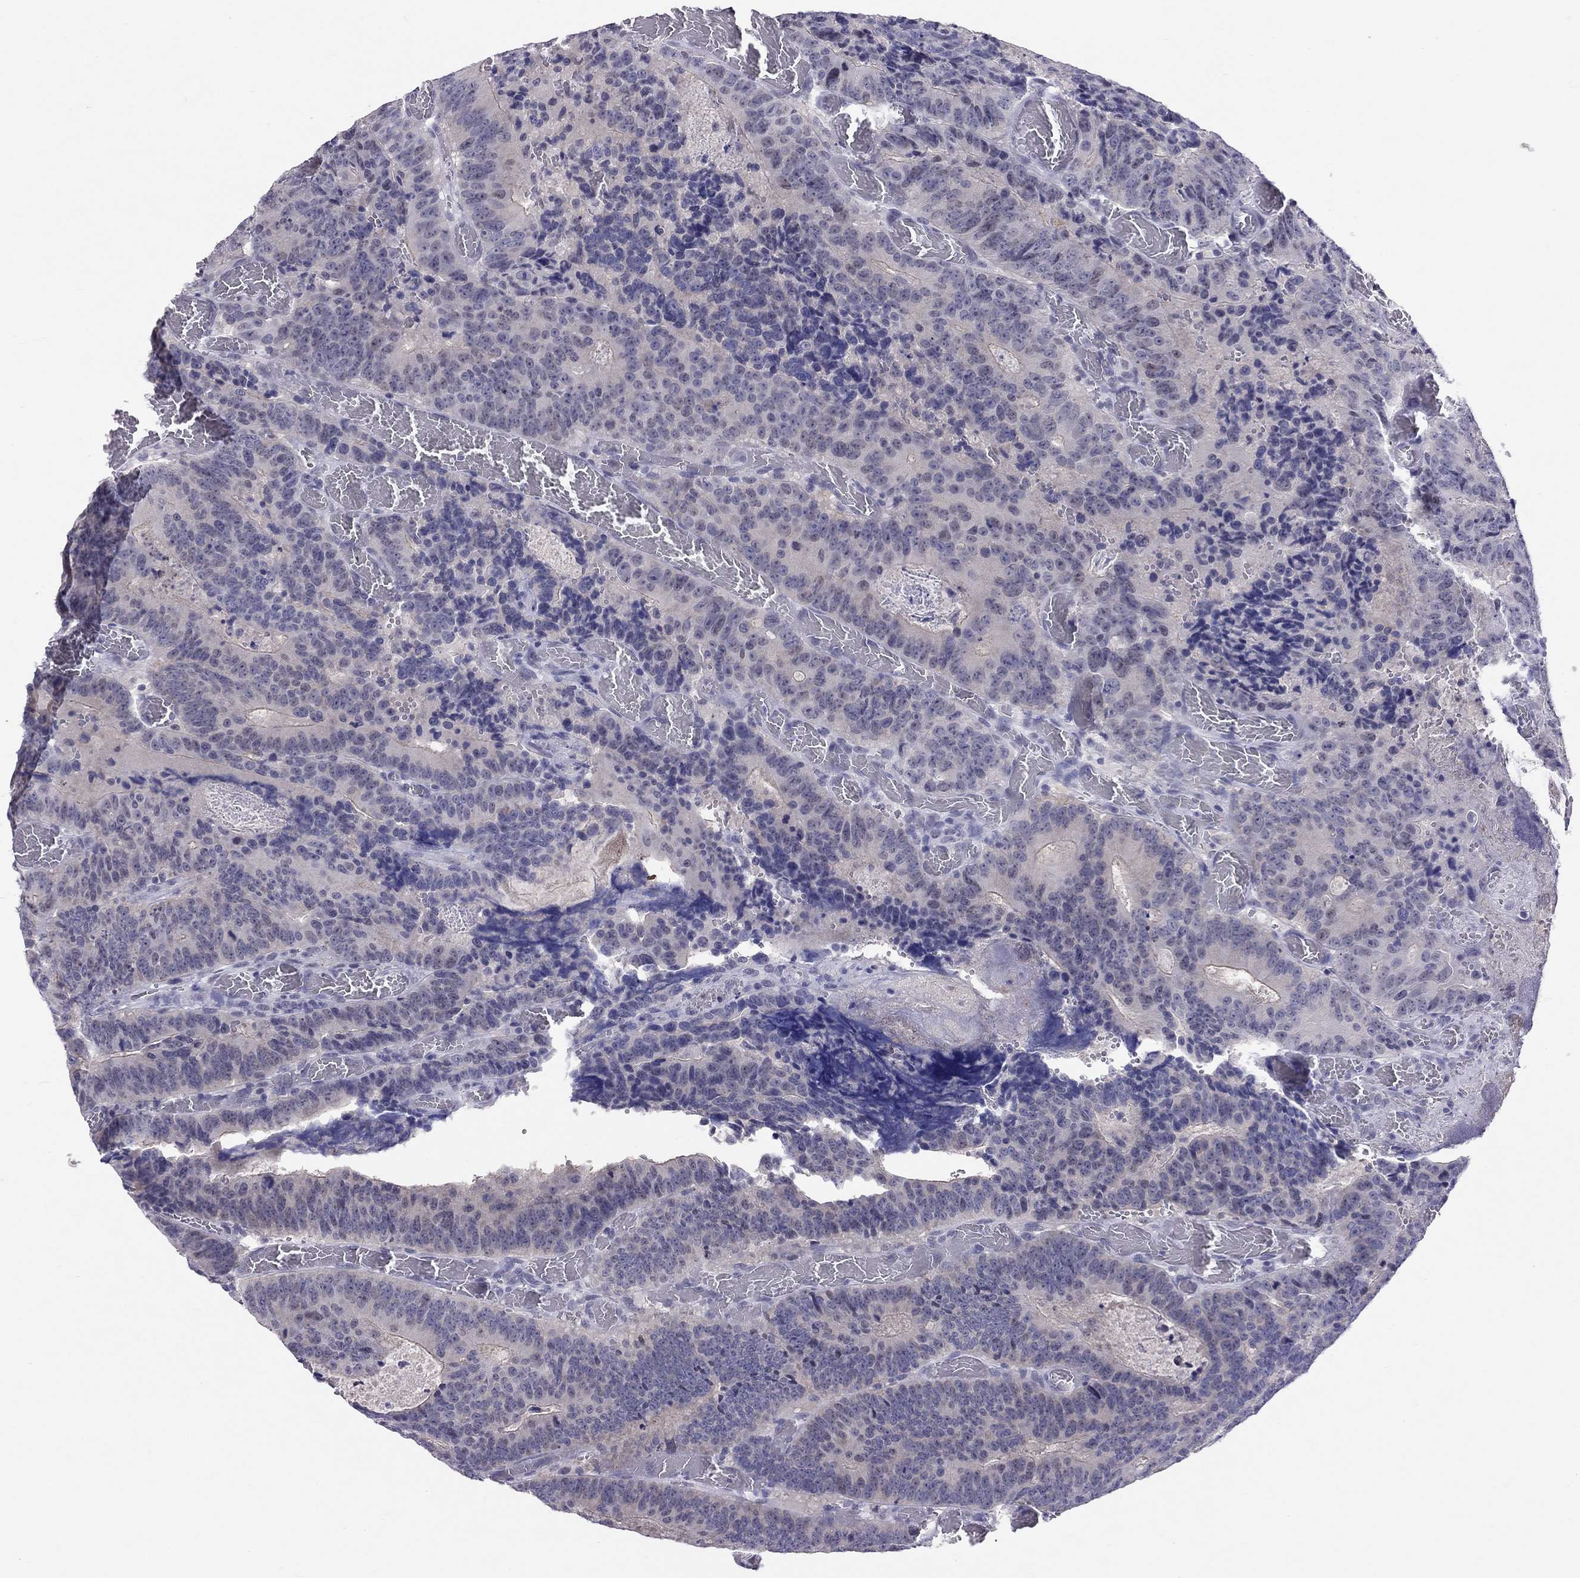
{"staining": {"intensity": "negative", "quantity": "none", "location": "none"}, "tissue": "colorectal cancer", "cell_type": "Tumor cells", "image_type": "cancer", "snomed": [{"axis": "morphology", "description": "Adenocarcinoma, NOS"}, {"axis": "topography", "description": "Colon"}], "caption": "This is a micrograph of immunohistochemistry (IHC) staining of colorectal adenocarcinoma, which shows no expression in tumor cells.", "gene": "JHY", "patient": {"sex": "female", "age": 82}}